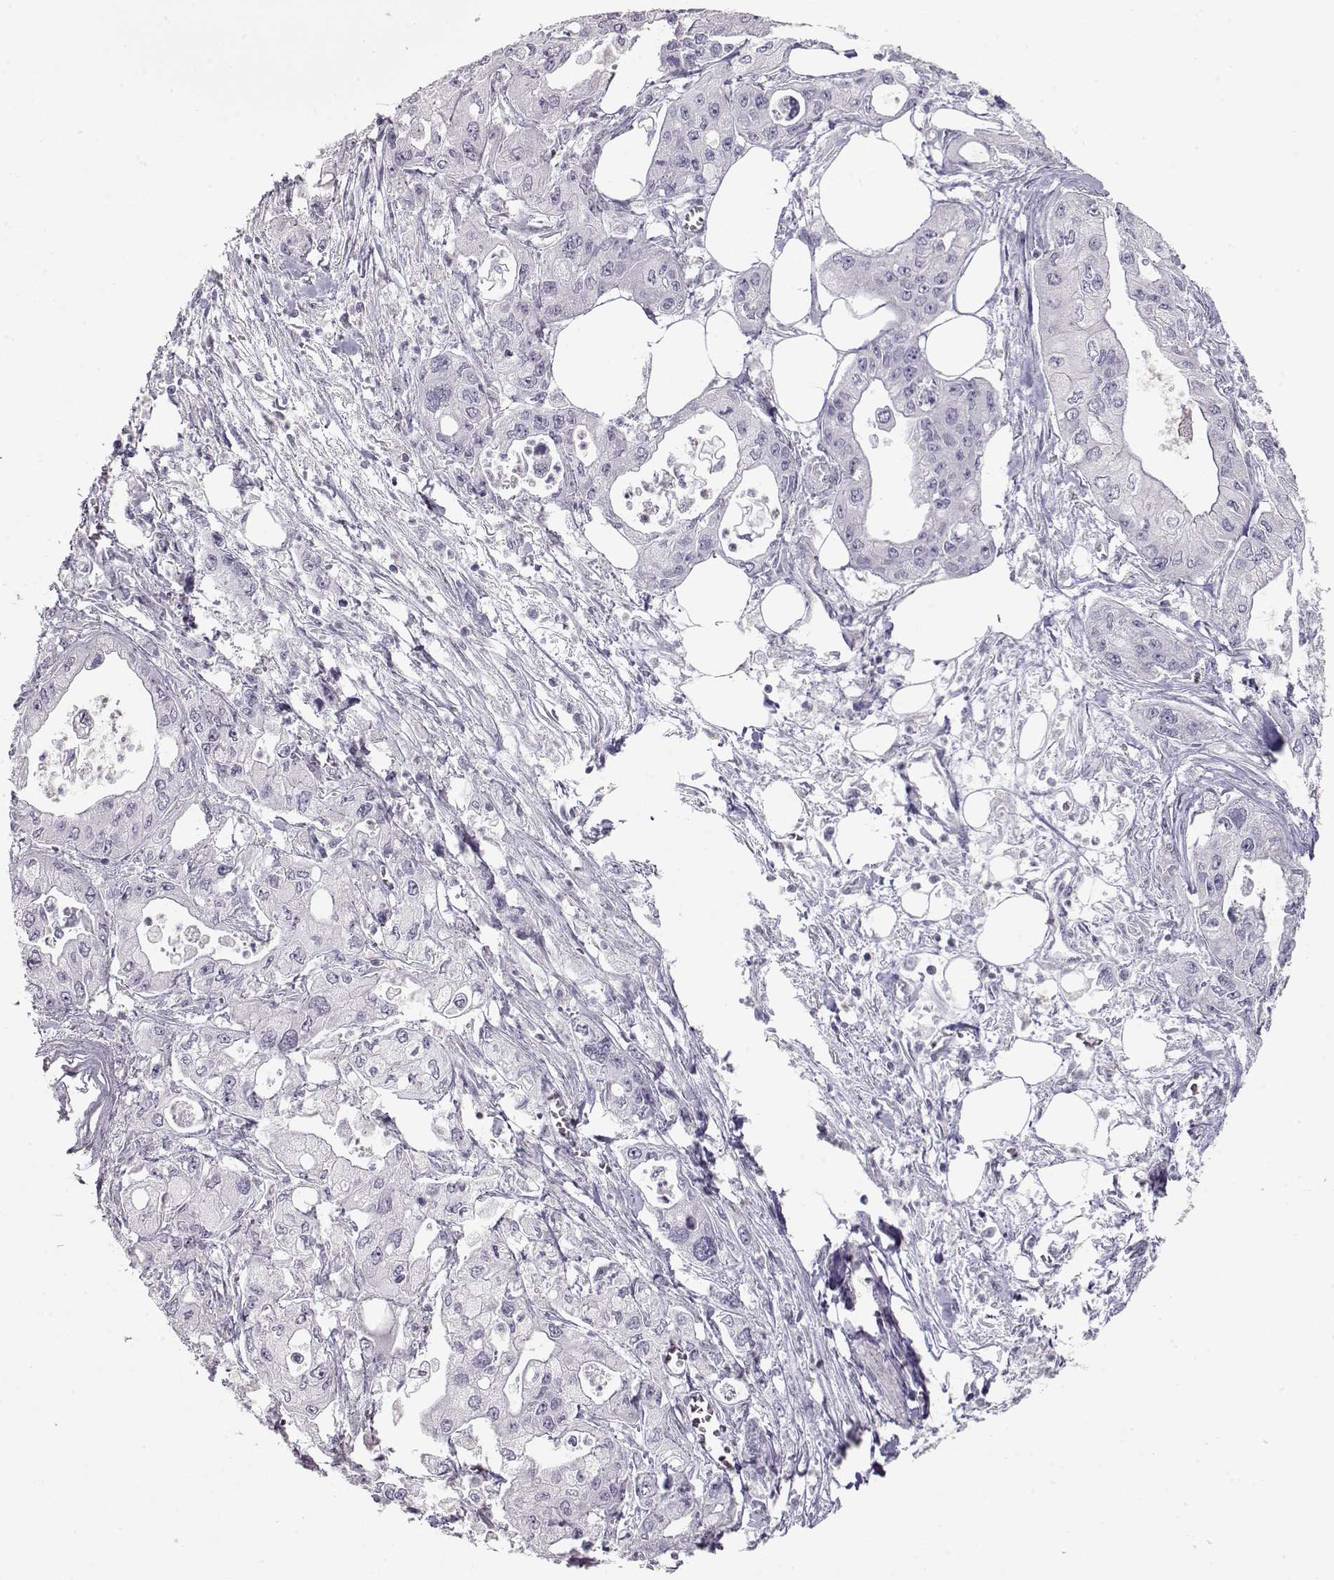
{"staining": {"intensity": "negative", "quantity": "none", "location": "none"}, "tissue": "pancreatic cancer", "cell_type": "Tumor cells", "image_type": "cancer", "snomed": [{"axis": "morphology", "description": "Adenocarcinoma, NOS"}, {"axis": "topography", "description": "Pancreas"}], "caption": "Pancreatic adenocarcinoma was stained to show a protein in brown. There is no significant expression in tumor cells. (DAB (3,3'-diaminobenzidine) IHC with hematoxylin counter stain).", "gene": "SLC18A1", "patient": {"sex": "male", "age": 70}}